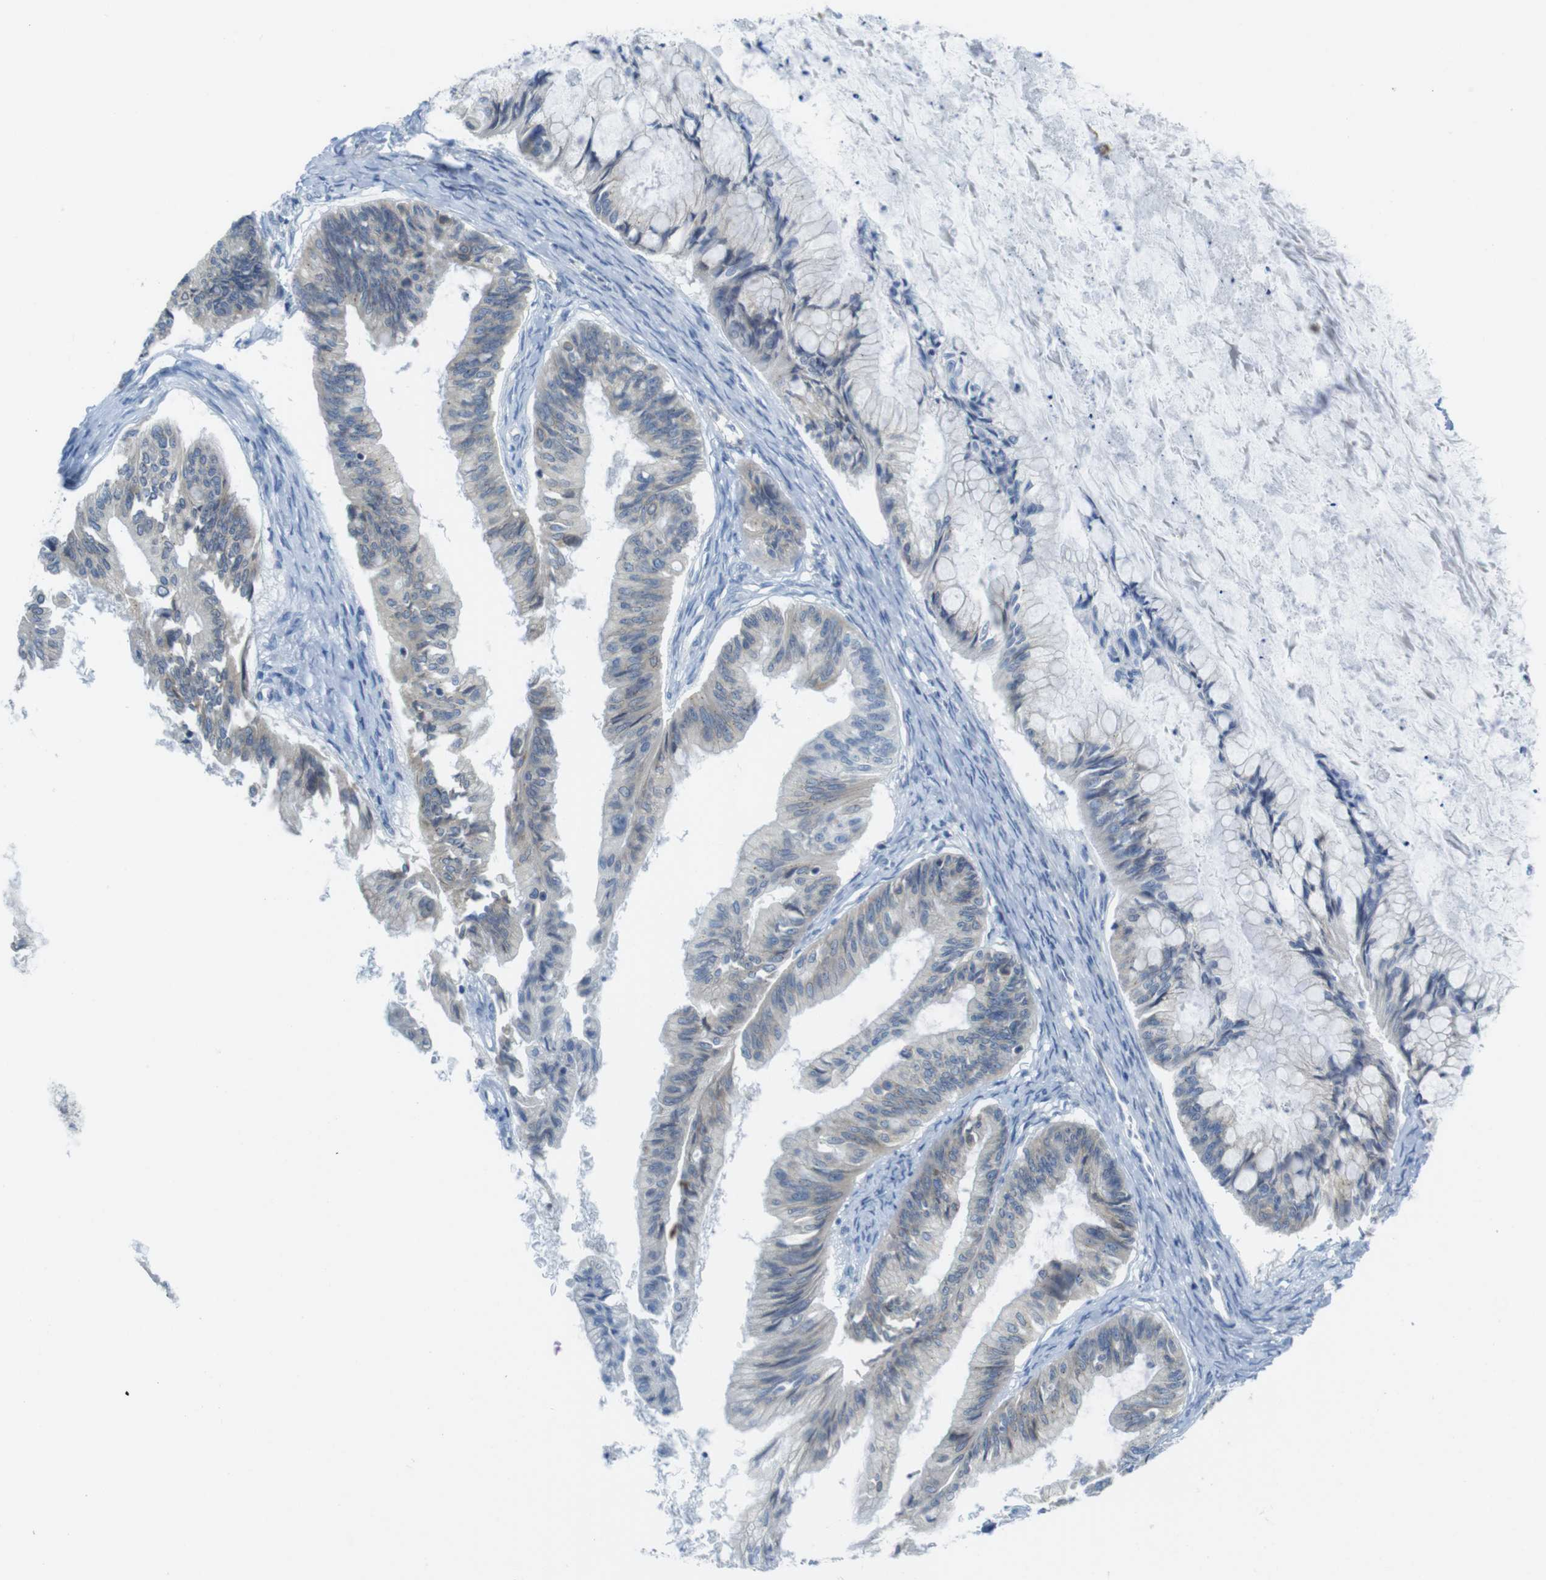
{"staining": {"intensity": "weak", "quantity": "25%-75%", "location": "cytoplasmic/membranous"}, "tissue": "ovarian cancer", "cell_type": "Tumor cells", "image_type": "cancer", "snomed": [{"axis": "morphology", "description": "Cystadenocarcinoma, mucinous, NOS"}, {"axis": "topography", "description": "Ovary"}], "caption": "High-magnification brightfield microscopy of ovarian cancer stained with DAB (brown) and counterstained with hematoxylin (blue). tumor cells exhibit weak cytoplasmic/membranous staining is seen in about25%-75% of cells.", "gene": "CLPTM1L", "patient": {"sex": "female", "age": 57}}